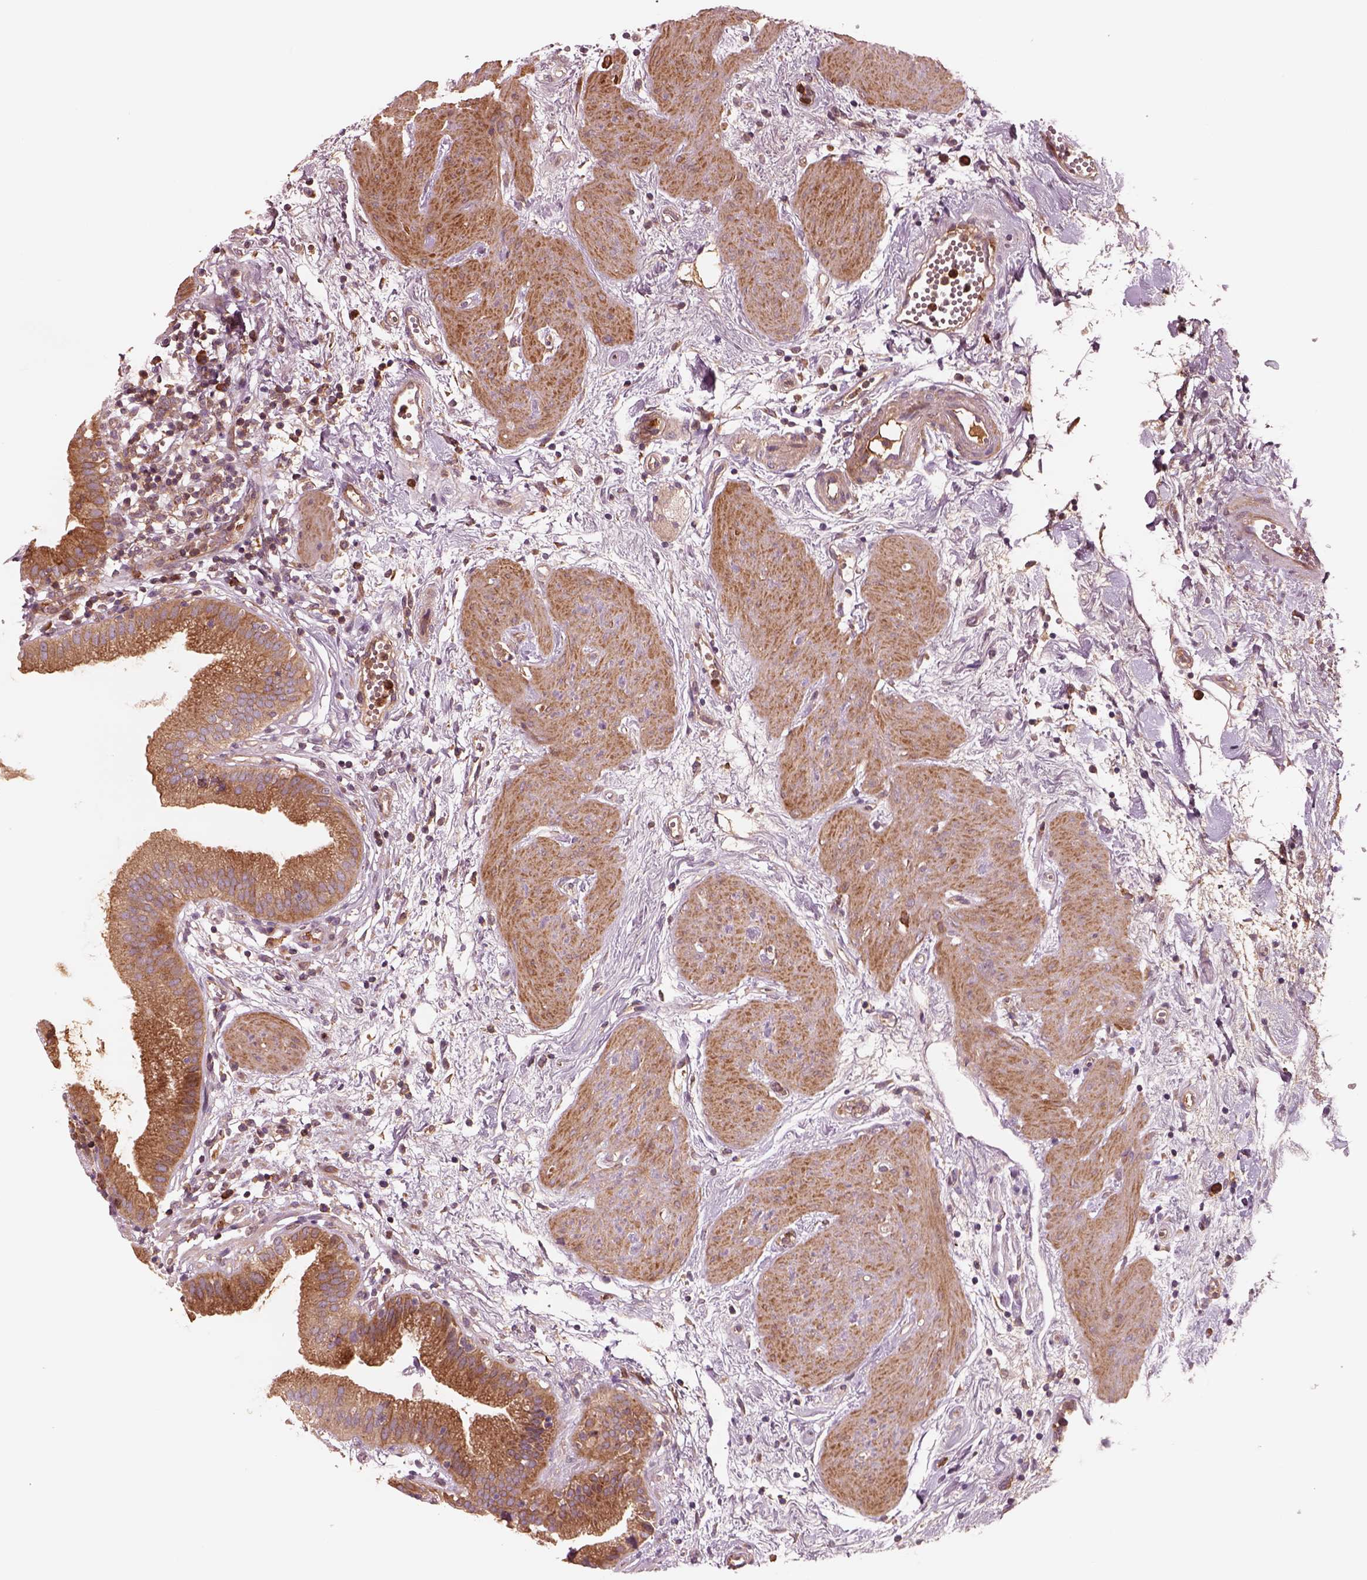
{"staining": {"intensity": "moderate", "quantity": ">75%", "location": "cytoplasmic/membranous"}, "tissue": "gallbladder", "cell_type": "Glandular cells", "image_type": "normal", "snomed": [{"axis": "morphology", "description": "Normal tissue, NOS"}, {"axis": "topography", "description": "Gallbladder"}], "caption": "A high-resolution photomicrograph shows immunohistochemistry staining of normal gallbladder, which demonstrates moderate cytoplasmic/membranous positivity in about >75% of glandular cells.", "gene": "ASCC2", "patient": {"sex": "female", "age": 65}}